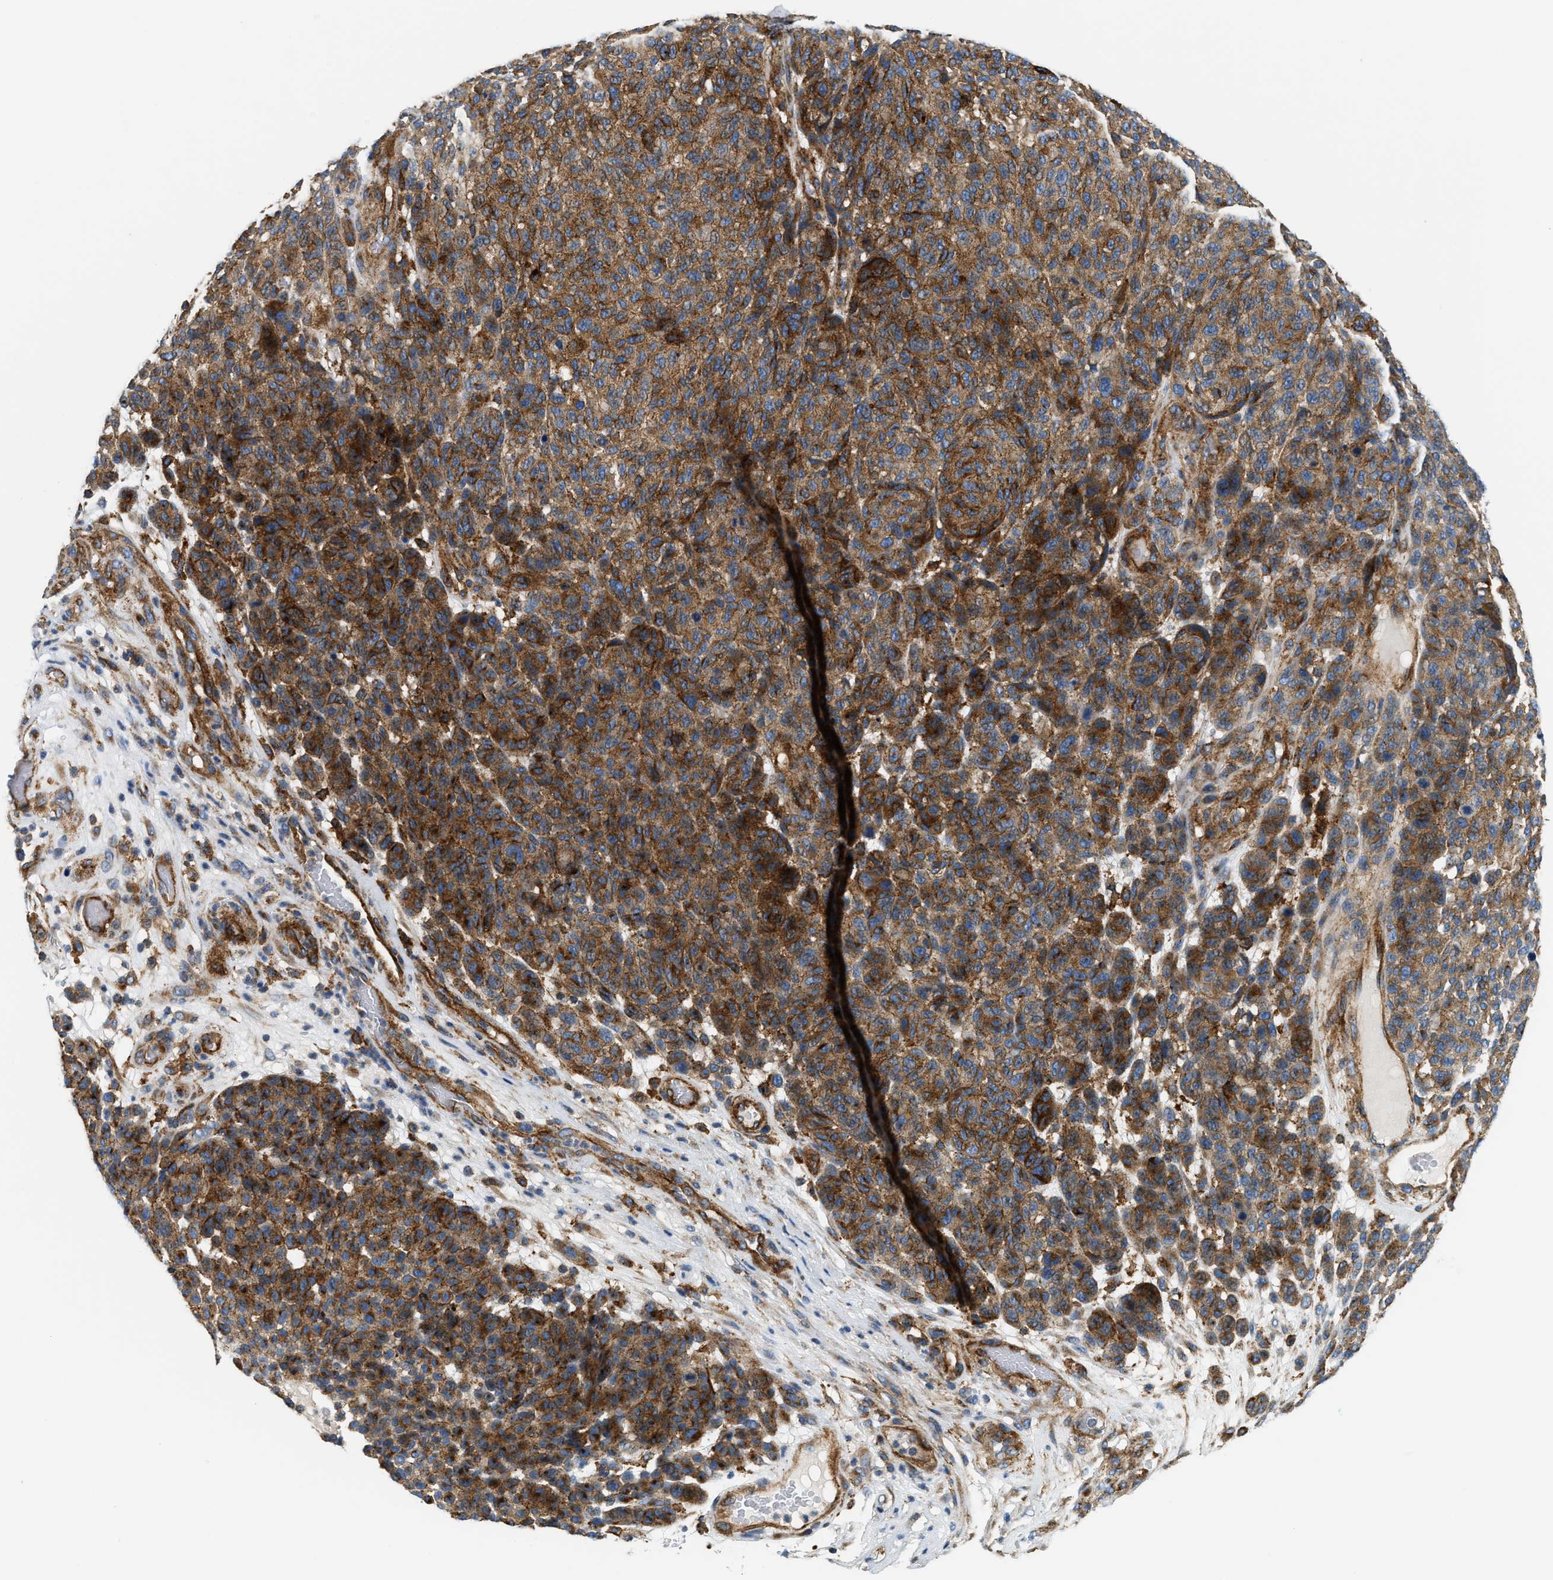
{"staining": {"intensity": "moderate", "quantity": ">75%", "location": "cytoplasmic/membranous"}, "tissue": "melanoma", "cell_type": "Tumor cells", "image_type": "cancer", "snomed": [{"axis": "morphology", "description": "Malignant melanoma, NOS"}, {"axis": "topography", "description": "Skin"}], "caption": "Brown immunohistochemical staining in melanoma demonstrates moderate cytoplasmic/membranous expression in approximately >75% of tumor cells.", "gene": "NSUN7", "patient": {"sex": "male", "age": 59}}